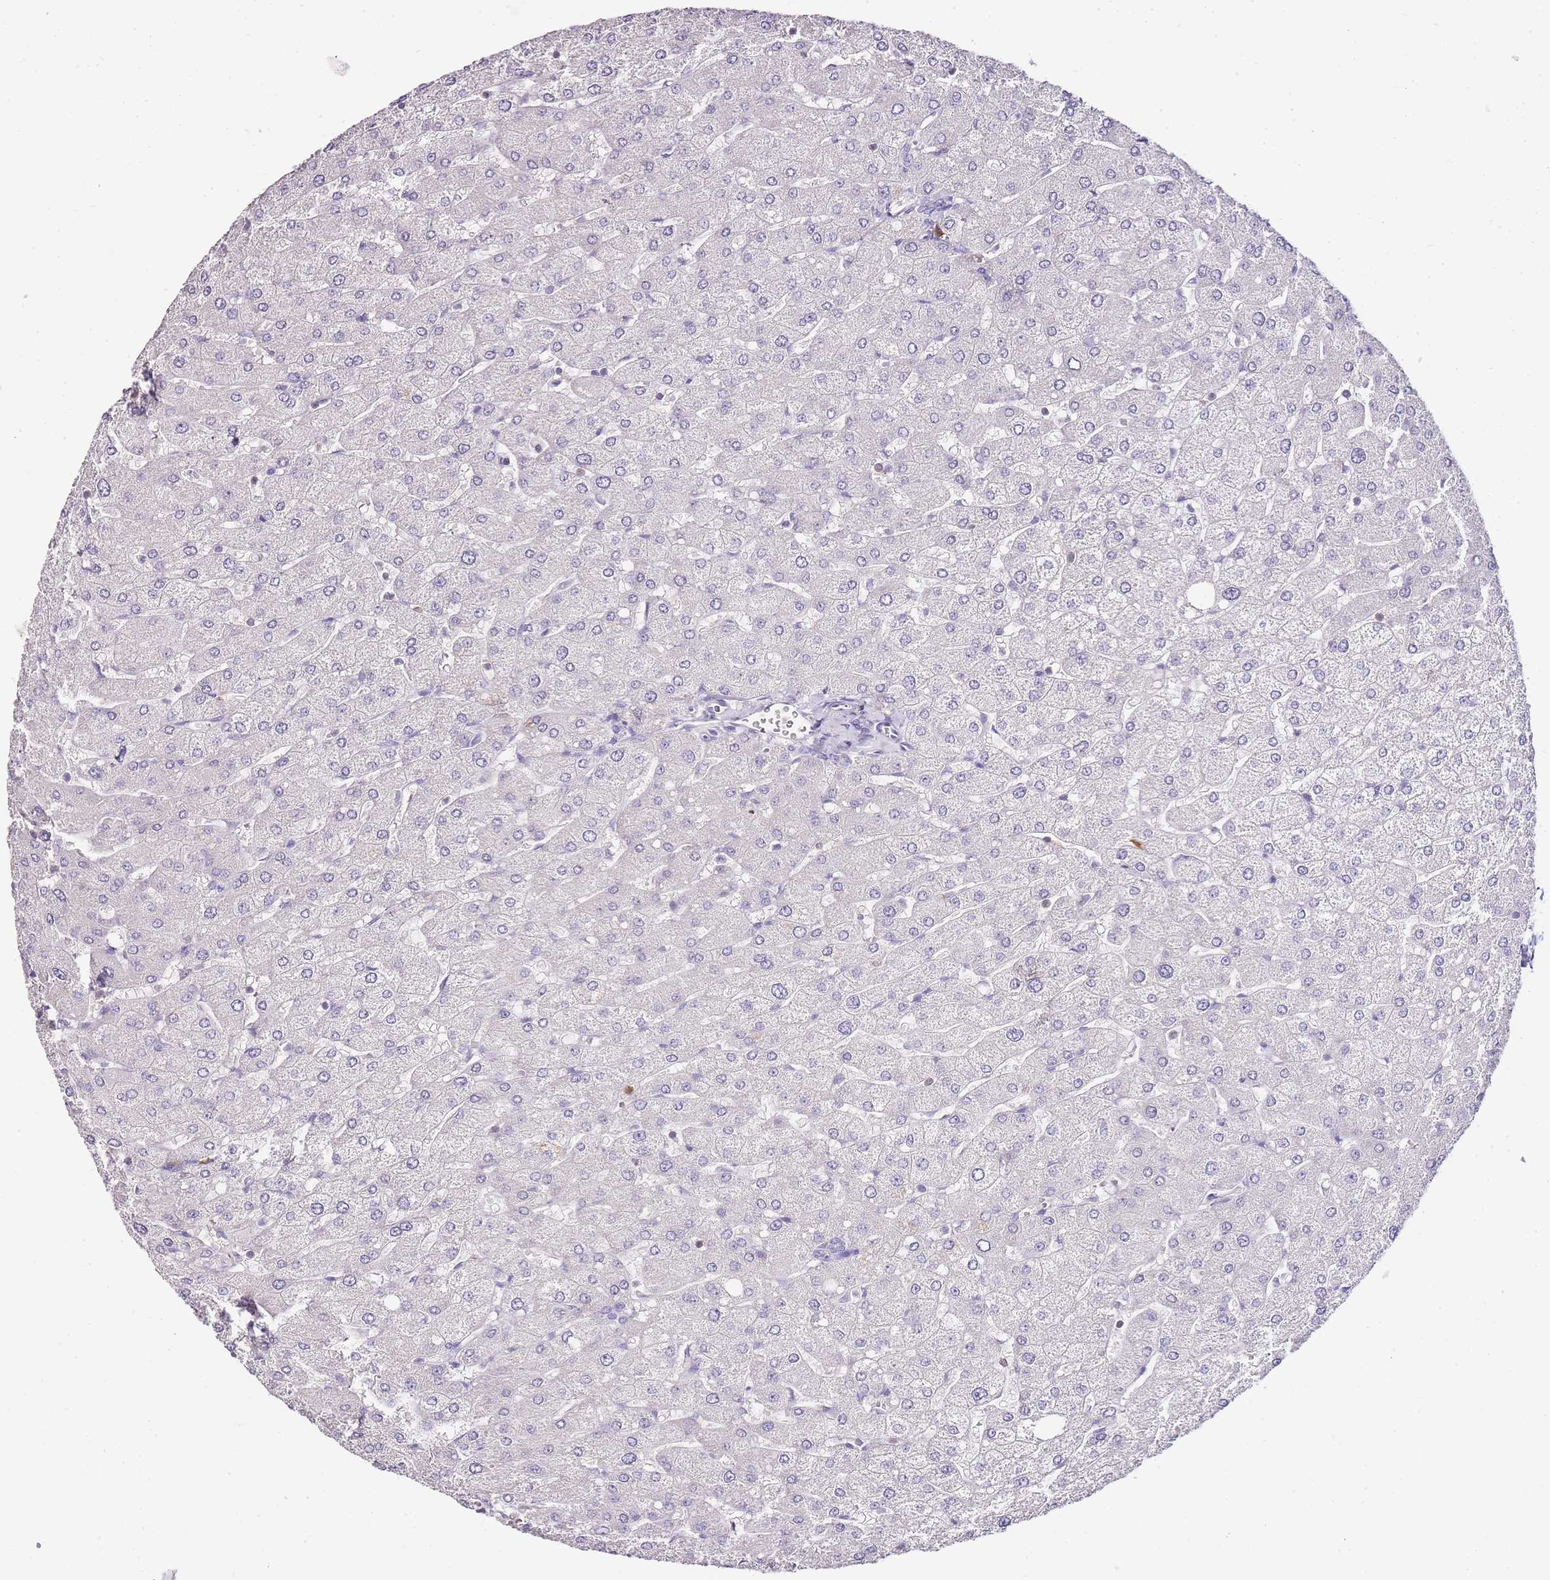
{"staining": {"intensity": "negative", "quantity": "none", "location": "none"}, "tissue": "liver", "cell_type": "Cholangiocytes", "image_type": "normal", "snomed": [{"axis": "morphology", "description": "Normal tissue, NOS"}, {"axis": "topography", "description": "Liver"}], "caption": "DAB immunohistochemical staining of unremarkable human liver reveals no significant staining in cholangiocytes.", "gene": "ZBP1", "patient": {"sex": "male", "age": 55}}